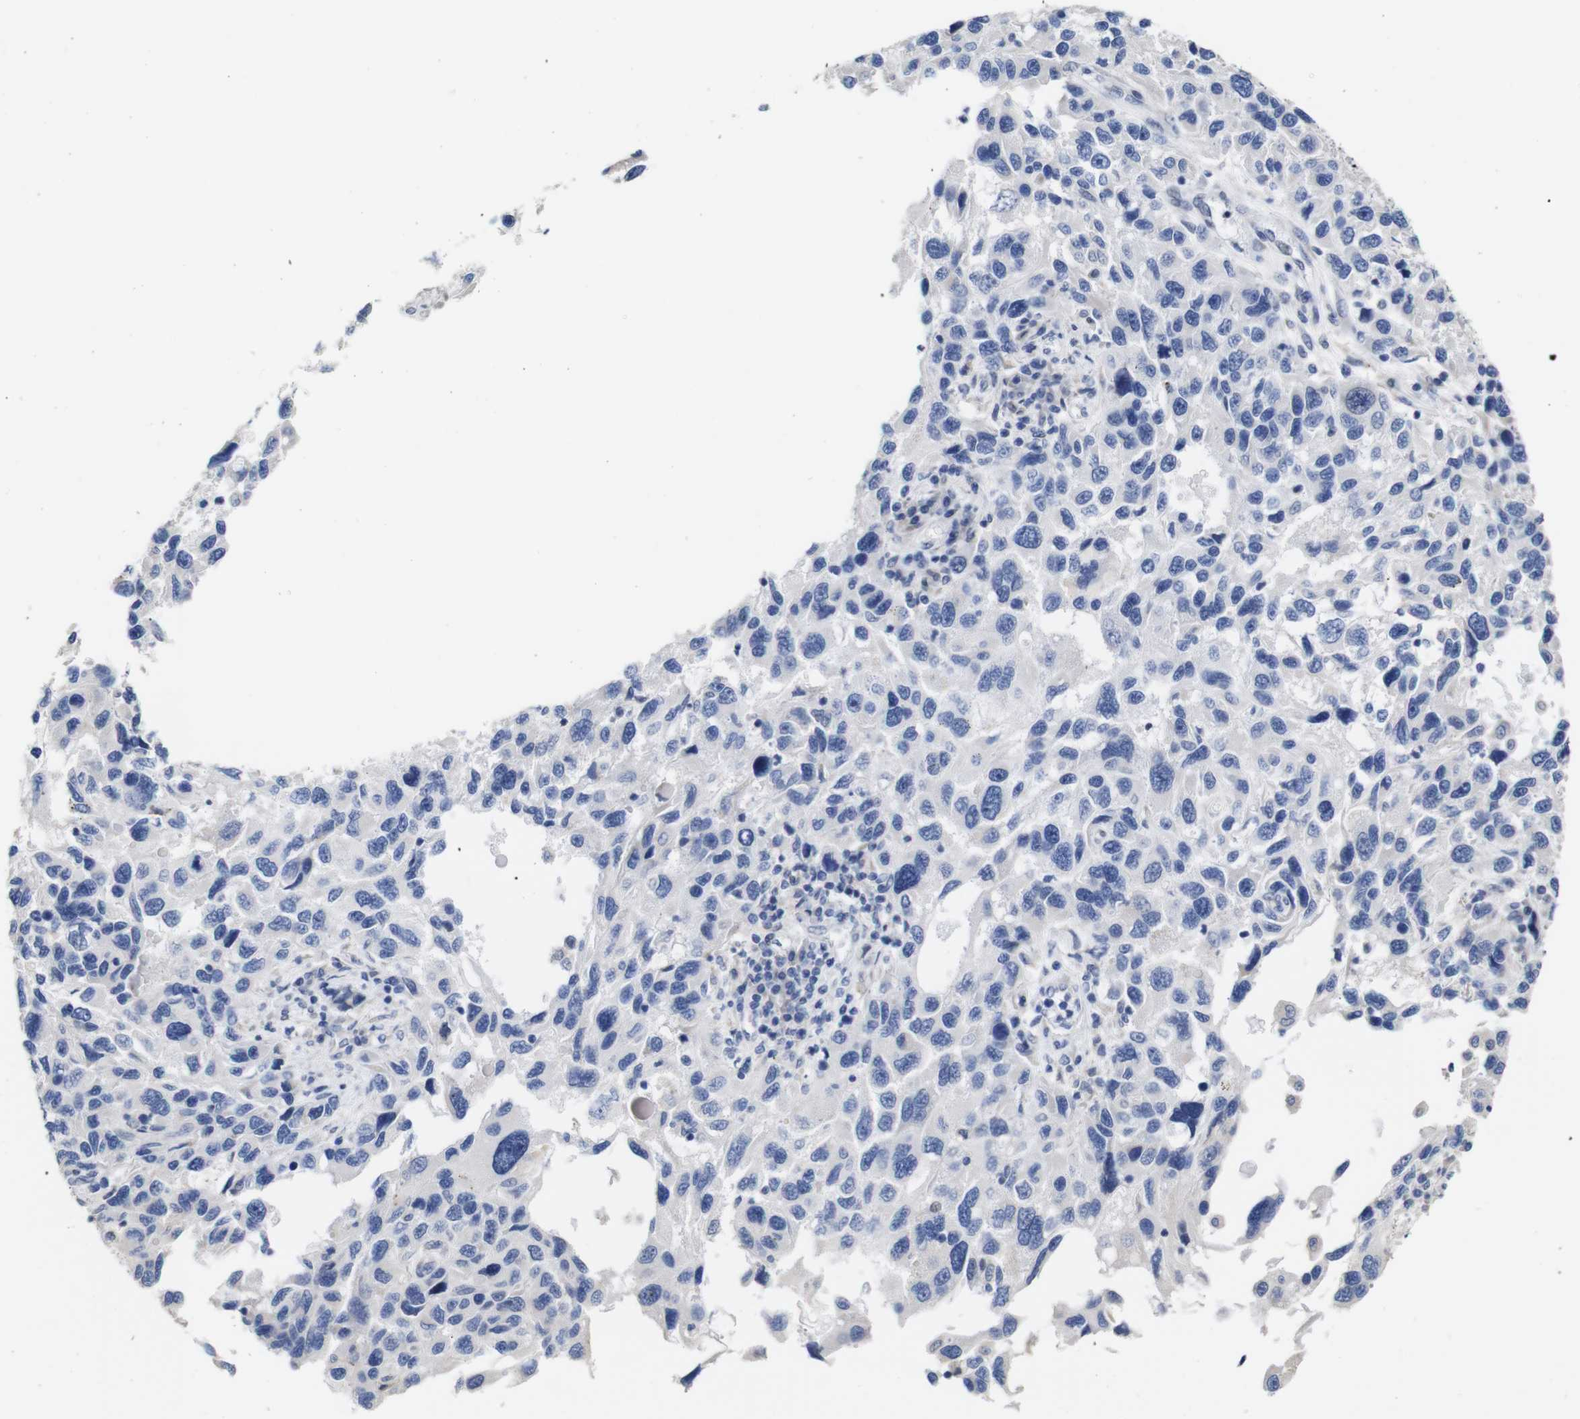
{"staining": {"intensity": "negative", "quantity": "none", "location": "none"}, "tissue": "melanoma", "cell_type": "Tumor cells", "image_type": "cancer", "snomed": [{"axis": "morphology", "description": "Malignant melanoma, NOS"}, {"axis": "topography", "description": "Skin"}], "caption": "Immunohistochemistry of human malignant melanoma exhibits no staining in tumor cells.", "gene": "TCEAL9", "patient": {"sex": "male", "age": 53}}